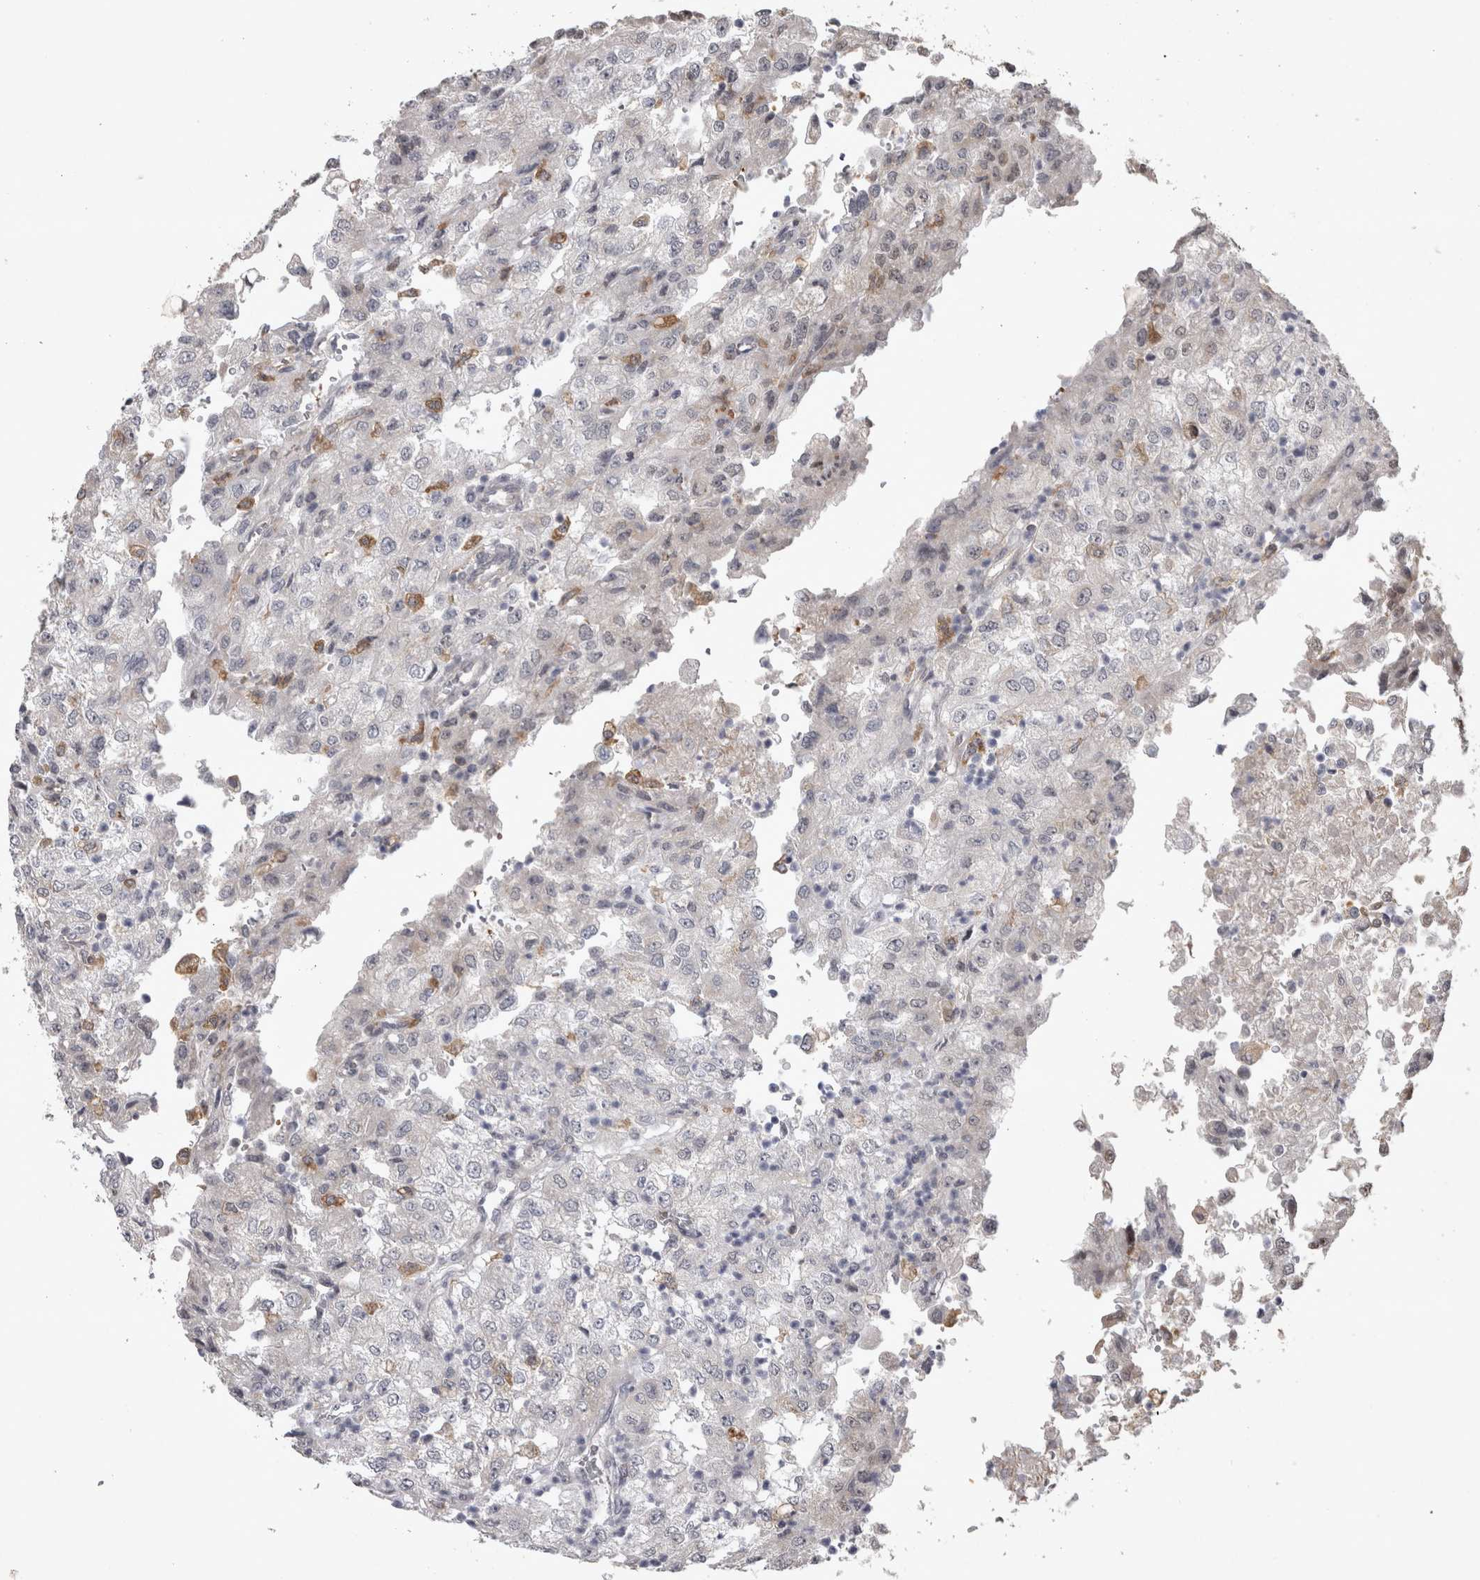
{"staining": {"intensity": "negative", "quantity": "none", "location": "none"}, "tissue": "renal cancer", "cell_type": "Tumor cells", "image_type": "cancer", "snomed": [{"axis": "morphology", "description": "Adenocarcinoma, NOS"}, {"axis": "topography", "description": "Kidney"}], "caption": "Tumor cells are negative for protein expression in human adenocarcinoma (renal). (DAB immunohistochemistry with hematoxylin counter stain).", "gene": "IFI44", "patient": {"sex": "female", "age": 54}}